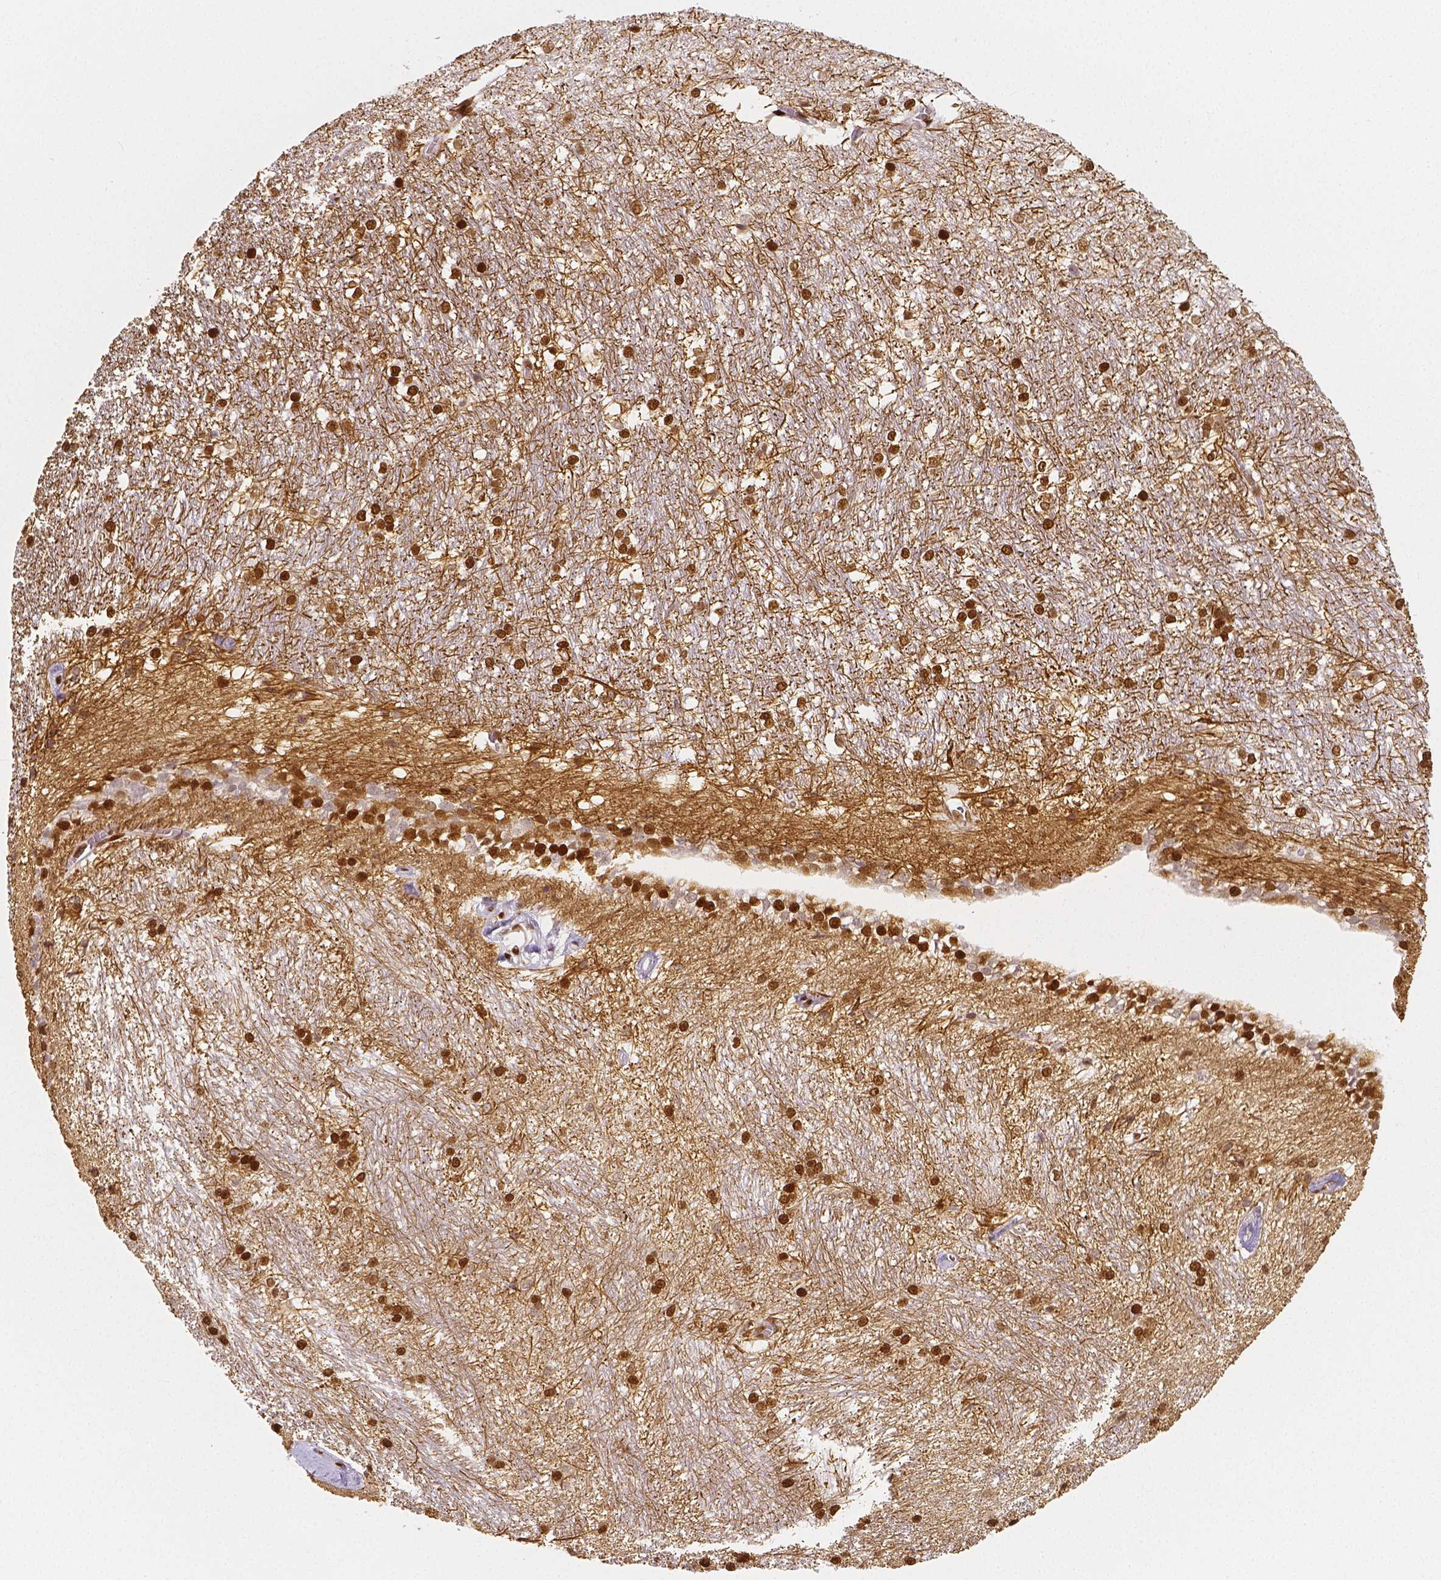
{"staining": {"intensity": "strong", "quantity": "25%-75%", "location": "nuclear"}, "tissue": "hippocampus", "cell_type": "Glial cells", "image_type": "normal", "snomed": [{"axis": "morphology", "description": "Normal tissue, NOS"}, {"axis": "topography", "description": "Cerebral cortex"}, {"axis": "topography", "description": "Hippocampus"}], "caption": "Protein staining shows strong nuclear staining in about 25%-75% of glial cells in unremarkable hippocampus.", "gene": "NUCKS1", "patient": {"sex": "female", "age": 19}}